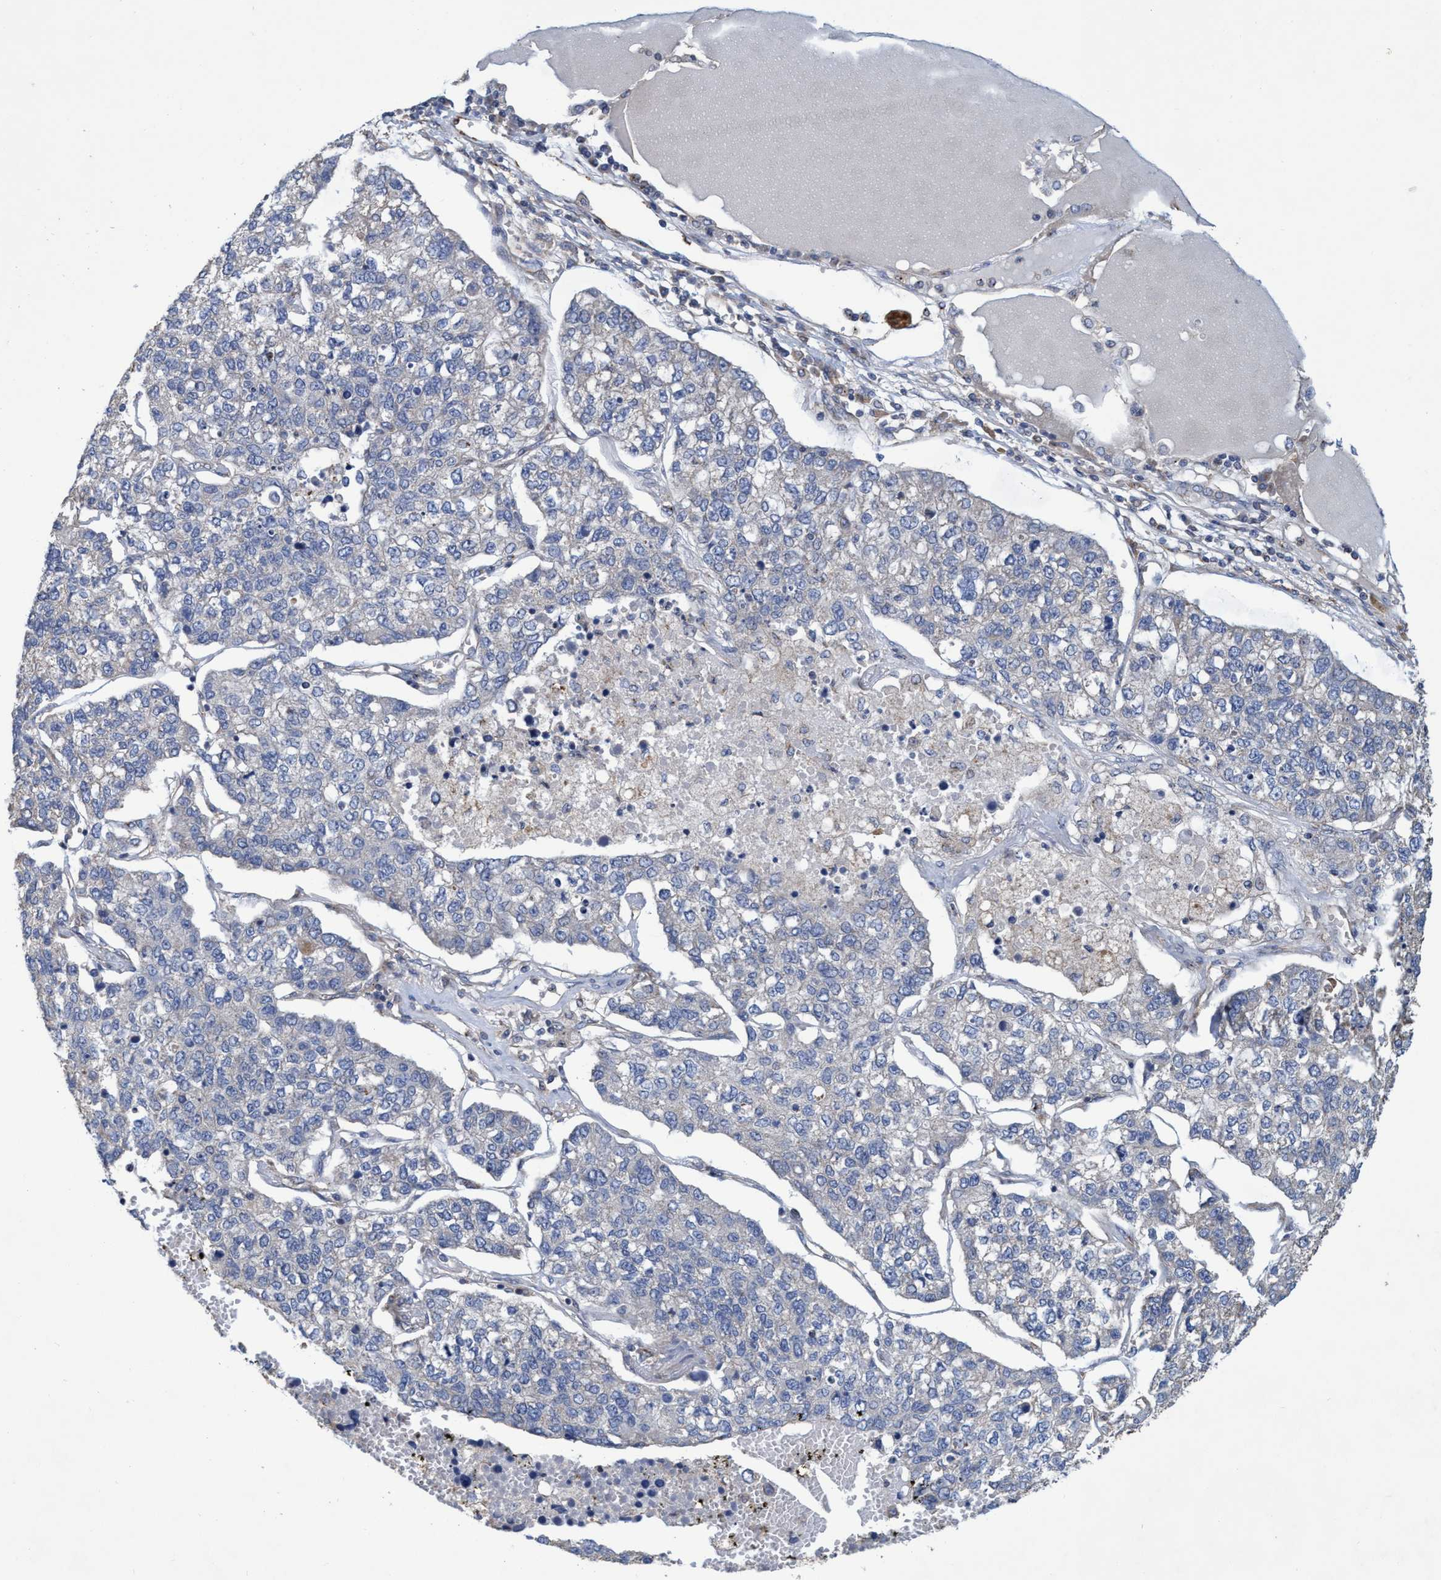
{"staining": {"intensity": "negative", "quantity": "none", "location": "none"}, "tissue": "lung cancer", "cell_type": "Tumor cells", "image_type": "cancer", "snomed": [{"axis": "morphology", "description": "Adenocarcinoma, NOS"}, {"axis": "topography", "description": "Lung"}], "caption": "This is an IHC histopathology image of human lung adenocarcinoma. There is no expression in tumor cells.", "gene": "BICD2", "patient": {"sex": "male", "age": 49}}